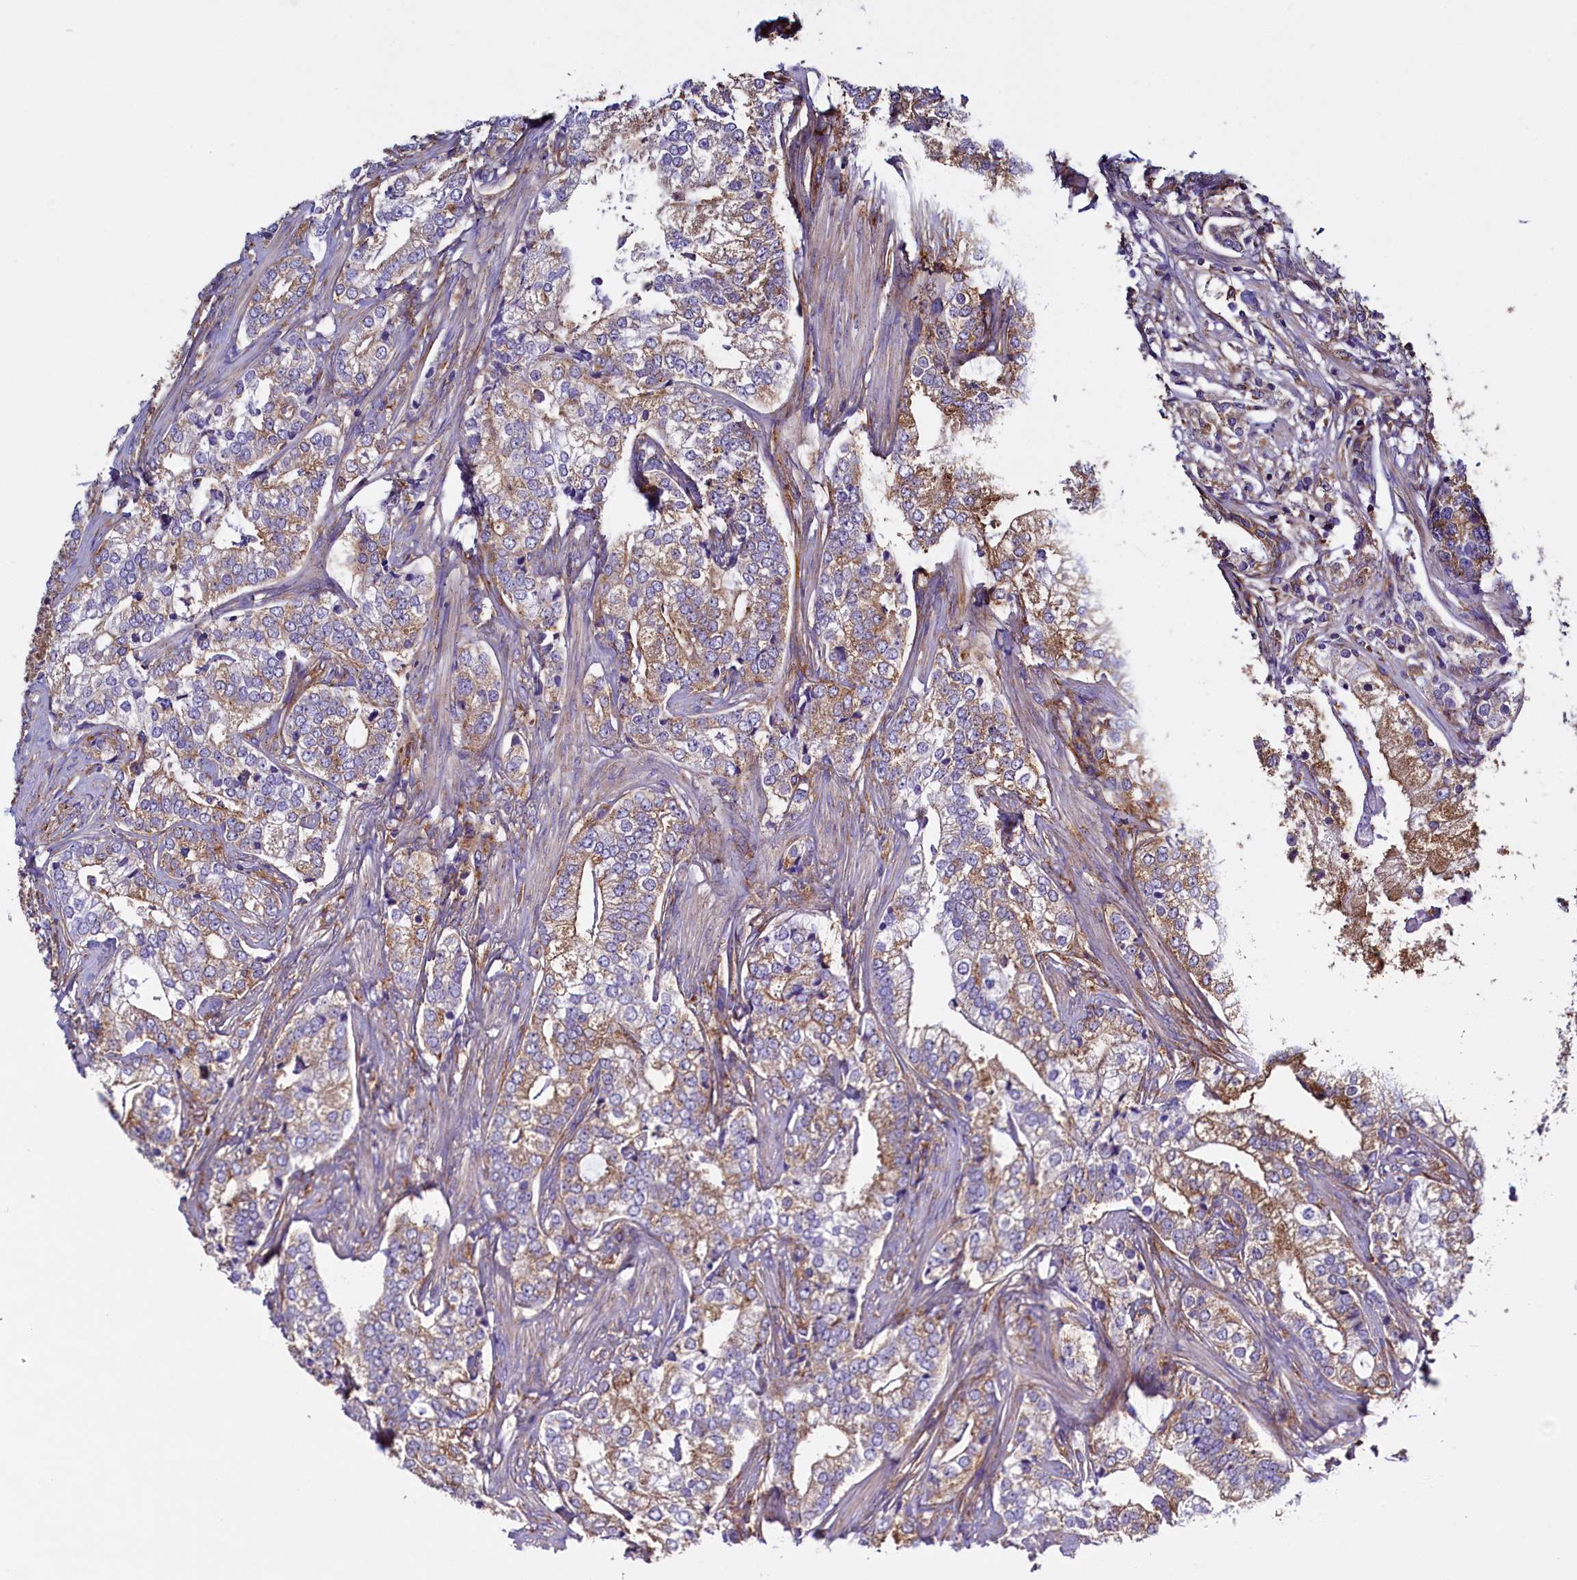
{"staining": {"intensity": "moderate", "quantity": ">75%", "location": "cytoplasmic/membranous"}, "tissue": "prostate cancer", "cell_type": "Tumor cells", "image_type": "cancer", "snomed": [{"axis": "morphology", "description": "Adenocarcinoma, High grade"}, {"axis": "topography", "description": "Prostate"}], "caption": "Tumor cells display medium levels of moderate cytoplasmic/membranous positivity in about >75% of cells in human prostate cancer.", "gene": "GPR21", "patient": {"sex": "male", "age": 69}}